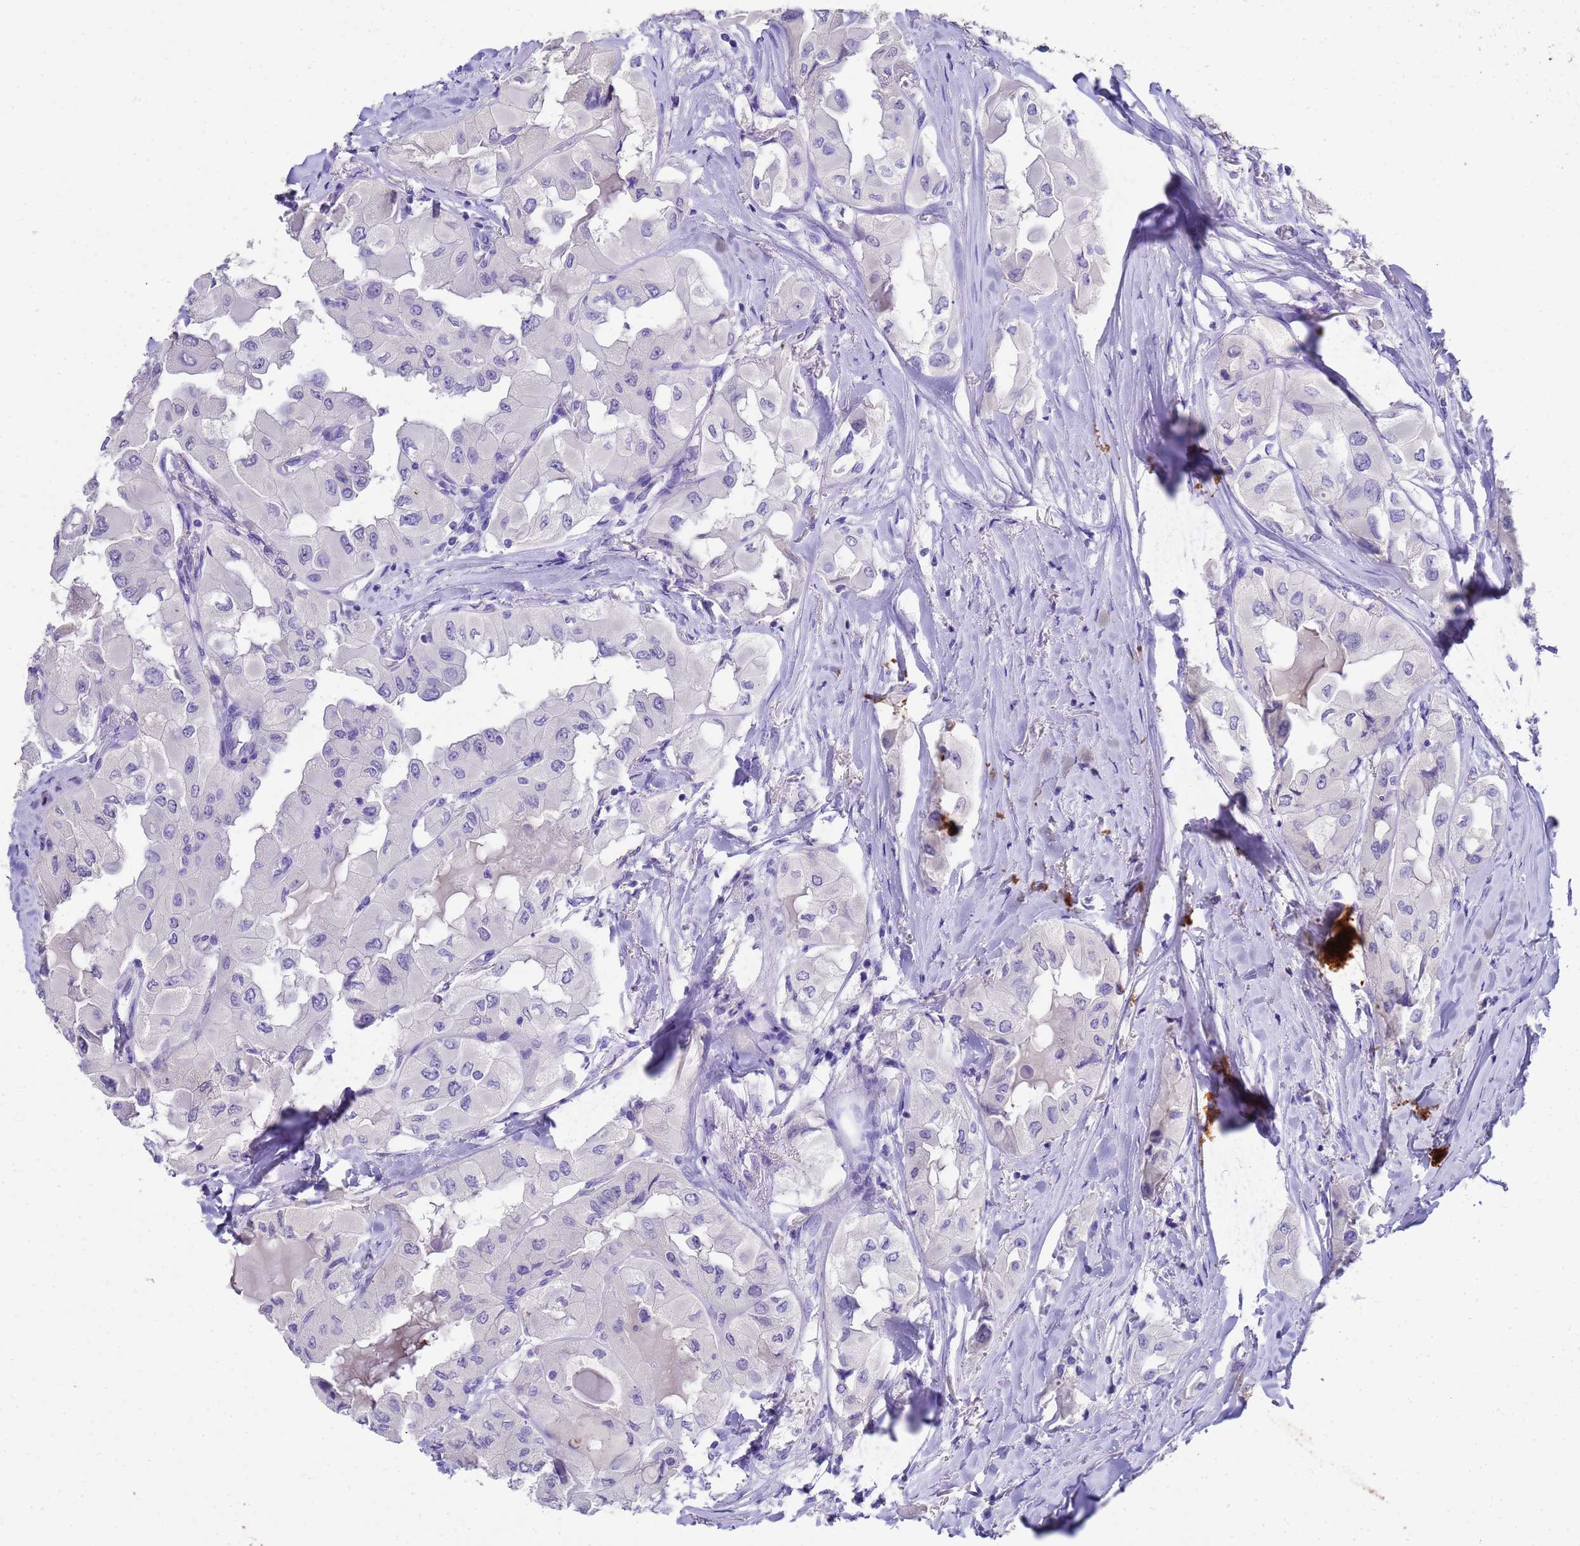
{"staining": {"intensity": "negative", "quantity": "none", "location": "none"}, "tissue": "thyroid cancer", "cell_type": "Tumor cells", "image_type": "cancer", "snomed": [{"axis": "morphology", "description": "Normal tissue, NOS"}, {"axis": "morphology", "description": "Papillary adenocarcinoma, NOS"}, {"axis": "topography", "description": "Thyroid gland"}], "caption": "IHC of human thyroid cancer exhibits no staining in tumor cells.", "gene": "MS4A13", "patient": {"sex": "female", "age": 59}}